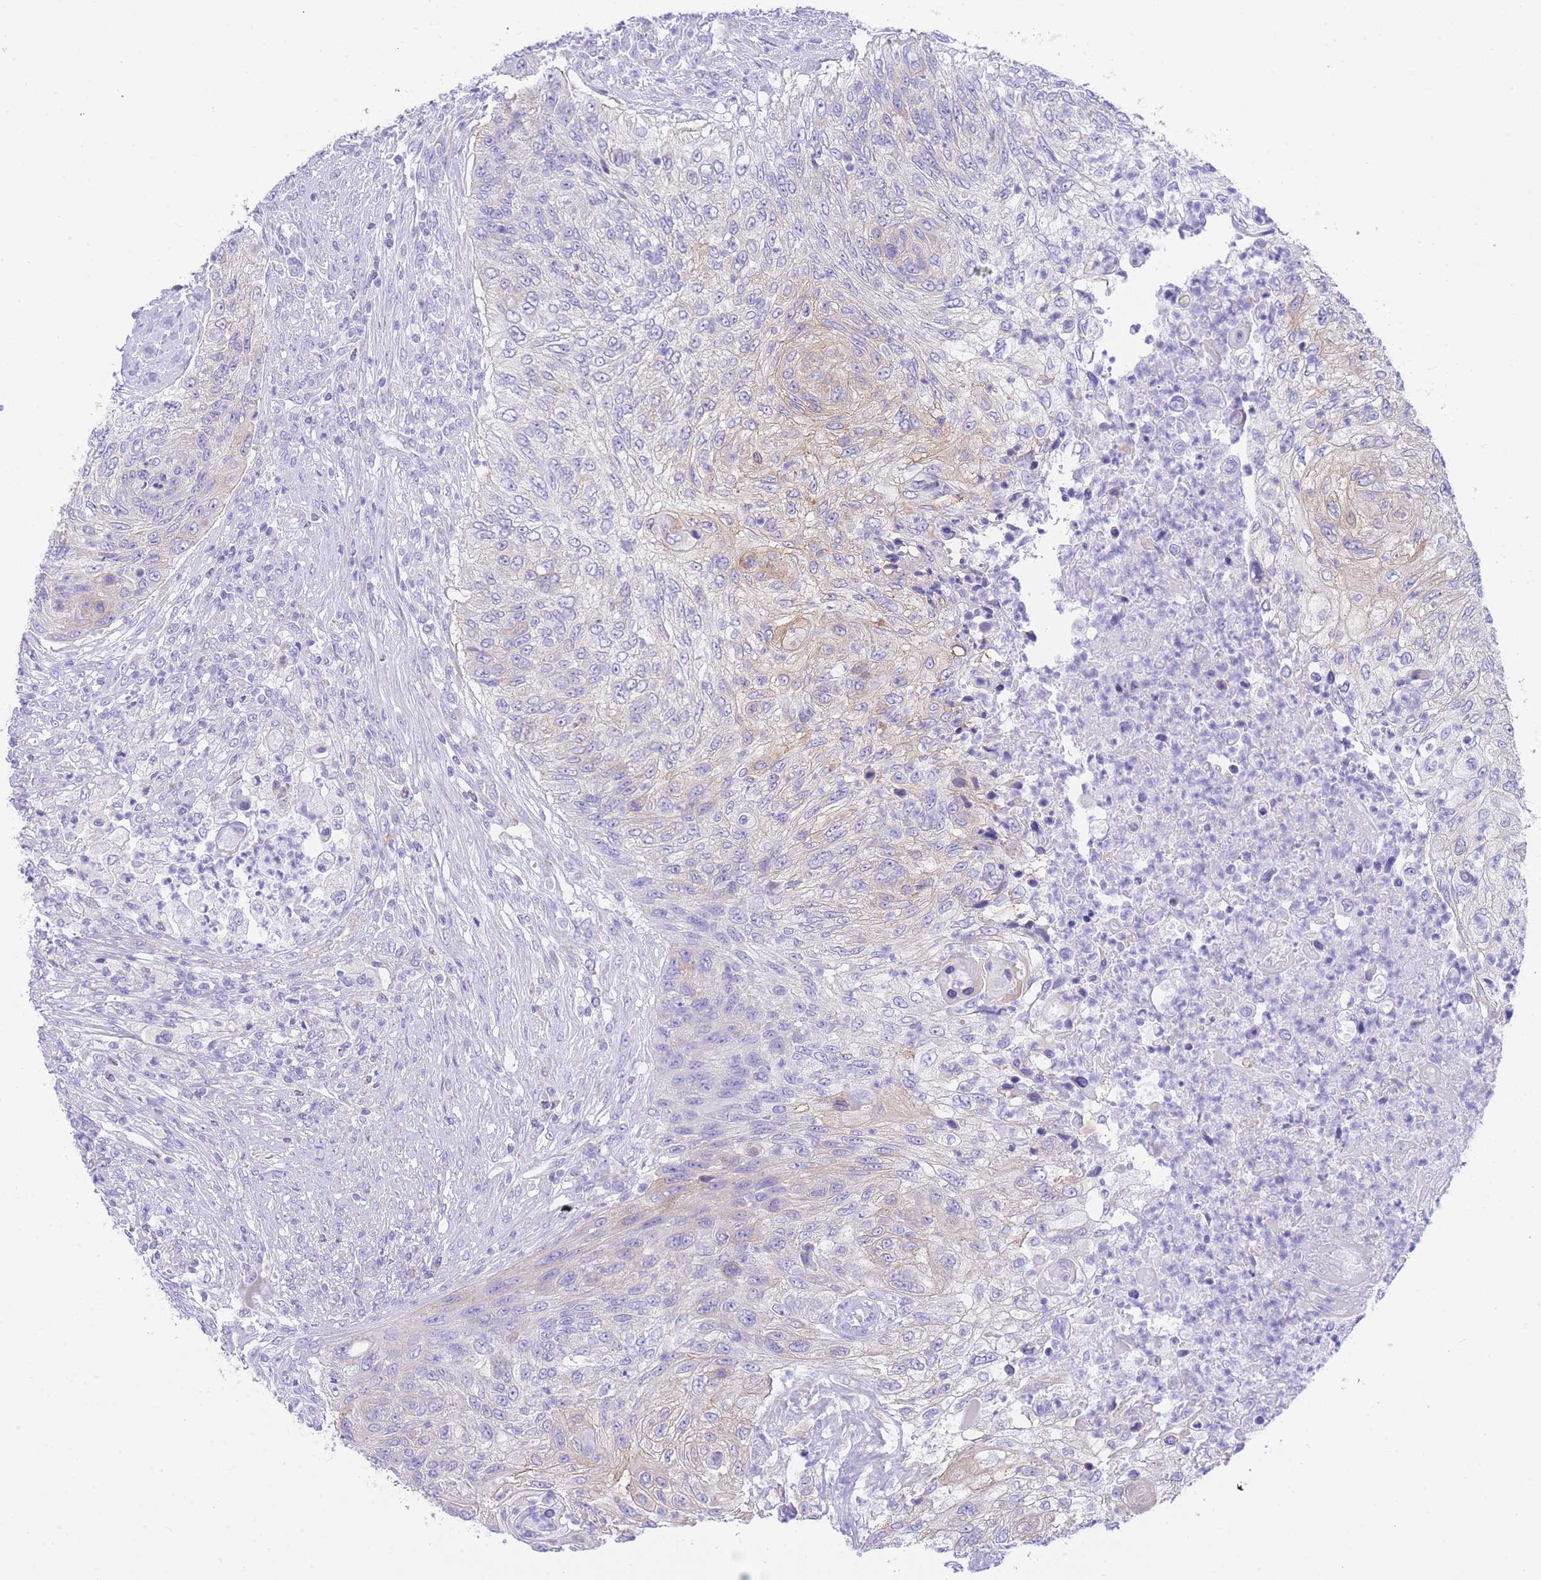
{"staining": {"intensity": "weak", "quantity": "25%-75%", "location": "cytoplasmic/membranous"}, "tissue": "urothelial cancer", "cell_type": "Tumor cells", "image_type": "cancer", "snomed": [{"axis": "morphology", "description": "Urothelial carcinoma, High grade"}, {"axis": "topography", "description": "Urinary bladder"}], "caption": "Urothelial carcinoma (high-grade) stained for a protein displays weak cytoplasmic/membranous positivity in tumor cells.", "gene": "ACSM4", "patient": {"sex": "female", "age": 60}}